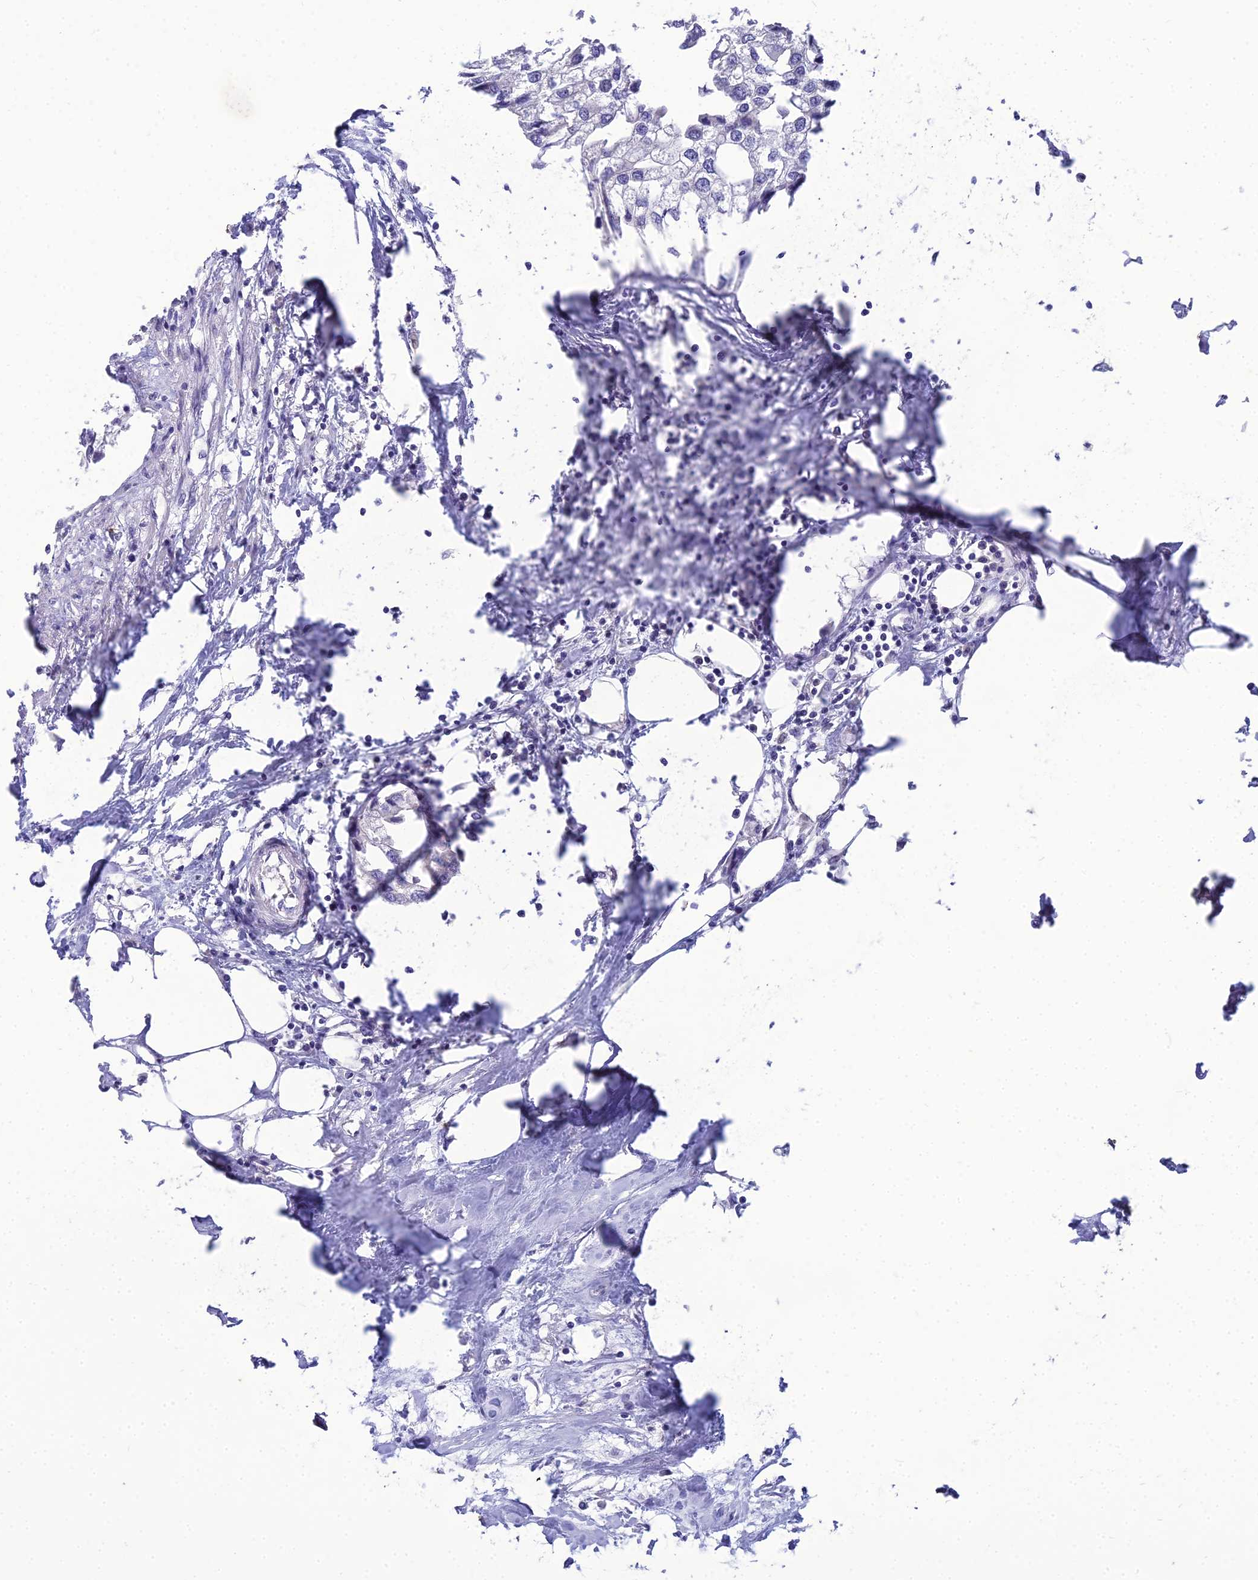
{"staining": {"intensity": "negative", "quantity": "none", "location": "none"}, "tissue": "urothelial cancer", "cell_type": "Tumor cells", "image_type": "cancer", "snomed": [{"axis": "morphology", "description": "Urothelial carcinoma, High grade"}, {"axis": "topography", "description": "Urinary bladder"}], "caption": "Protein analysis of urothelial cancer displays no significant expression in tumor cells. (Brightfield microscopy of DAB (3,3'-diaminobenzidine) immunohistochemistry at high magnification).", "gene": "NPY", "patient": {"sex": "male", "age": 64}}